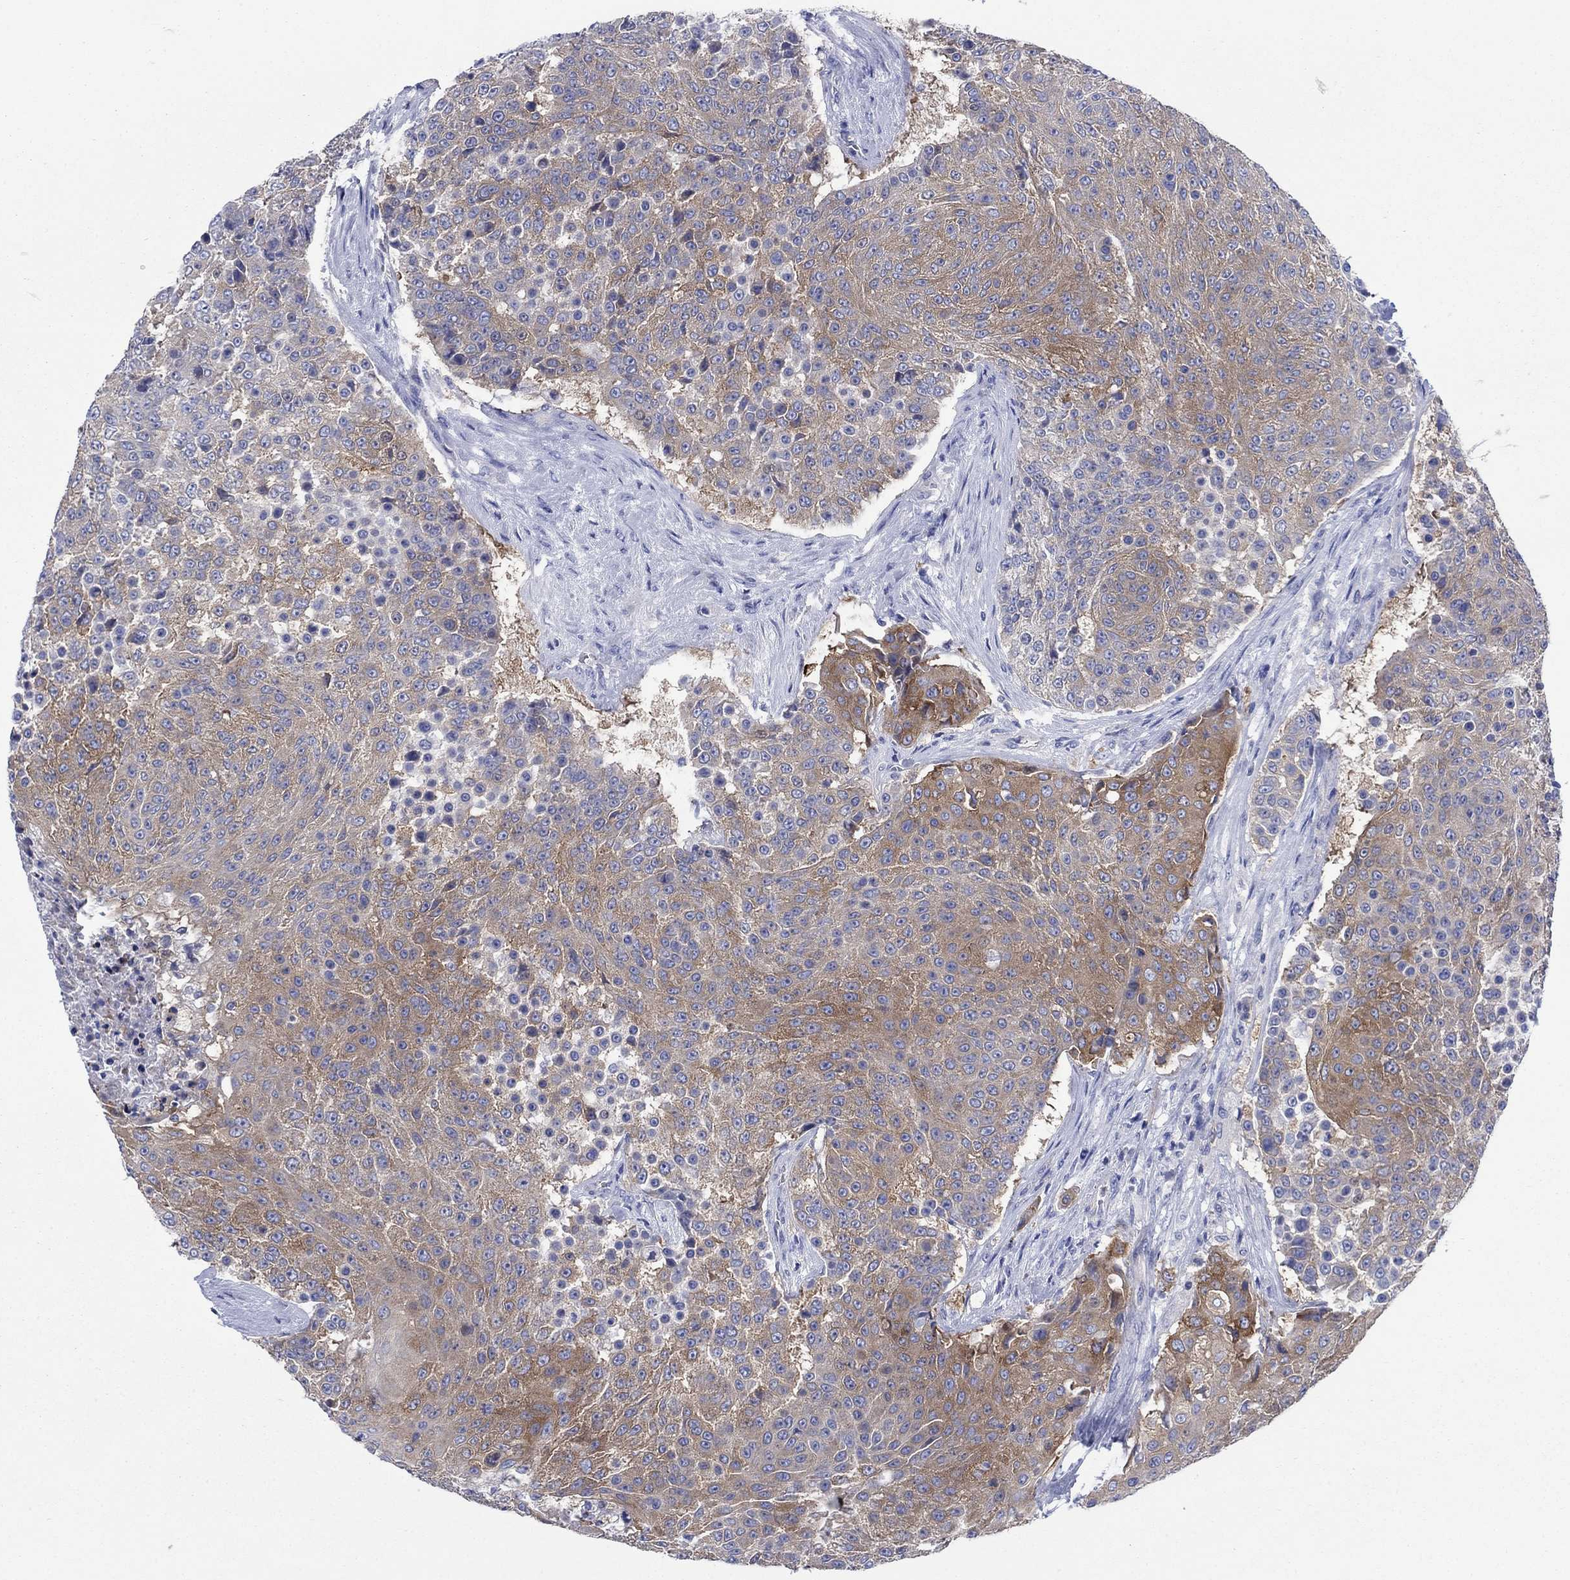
{"staining": {"intensity": "moderate", "quantity": "25%-75%", "location": "cytoplasmic/membranous"}, "tissue": "urothelial cancer", "cell_type": "Tumor cells", "image_type": "cancer", "snomed": [{"axis": "morphology", "description": "Urothelial carcinoma, High grade"}, {"axis": "topography", "description": "Urinary bladder"}], "caption": "Immunohistochemical staining of urothelial carcinoma (high-grade) demonstrates moderate cytoplasmic/membranous protein positivity in about 25%-75% of tumor cells.", "gene": "TRIM16", "patient": {"sex": "female", "age": 63}}